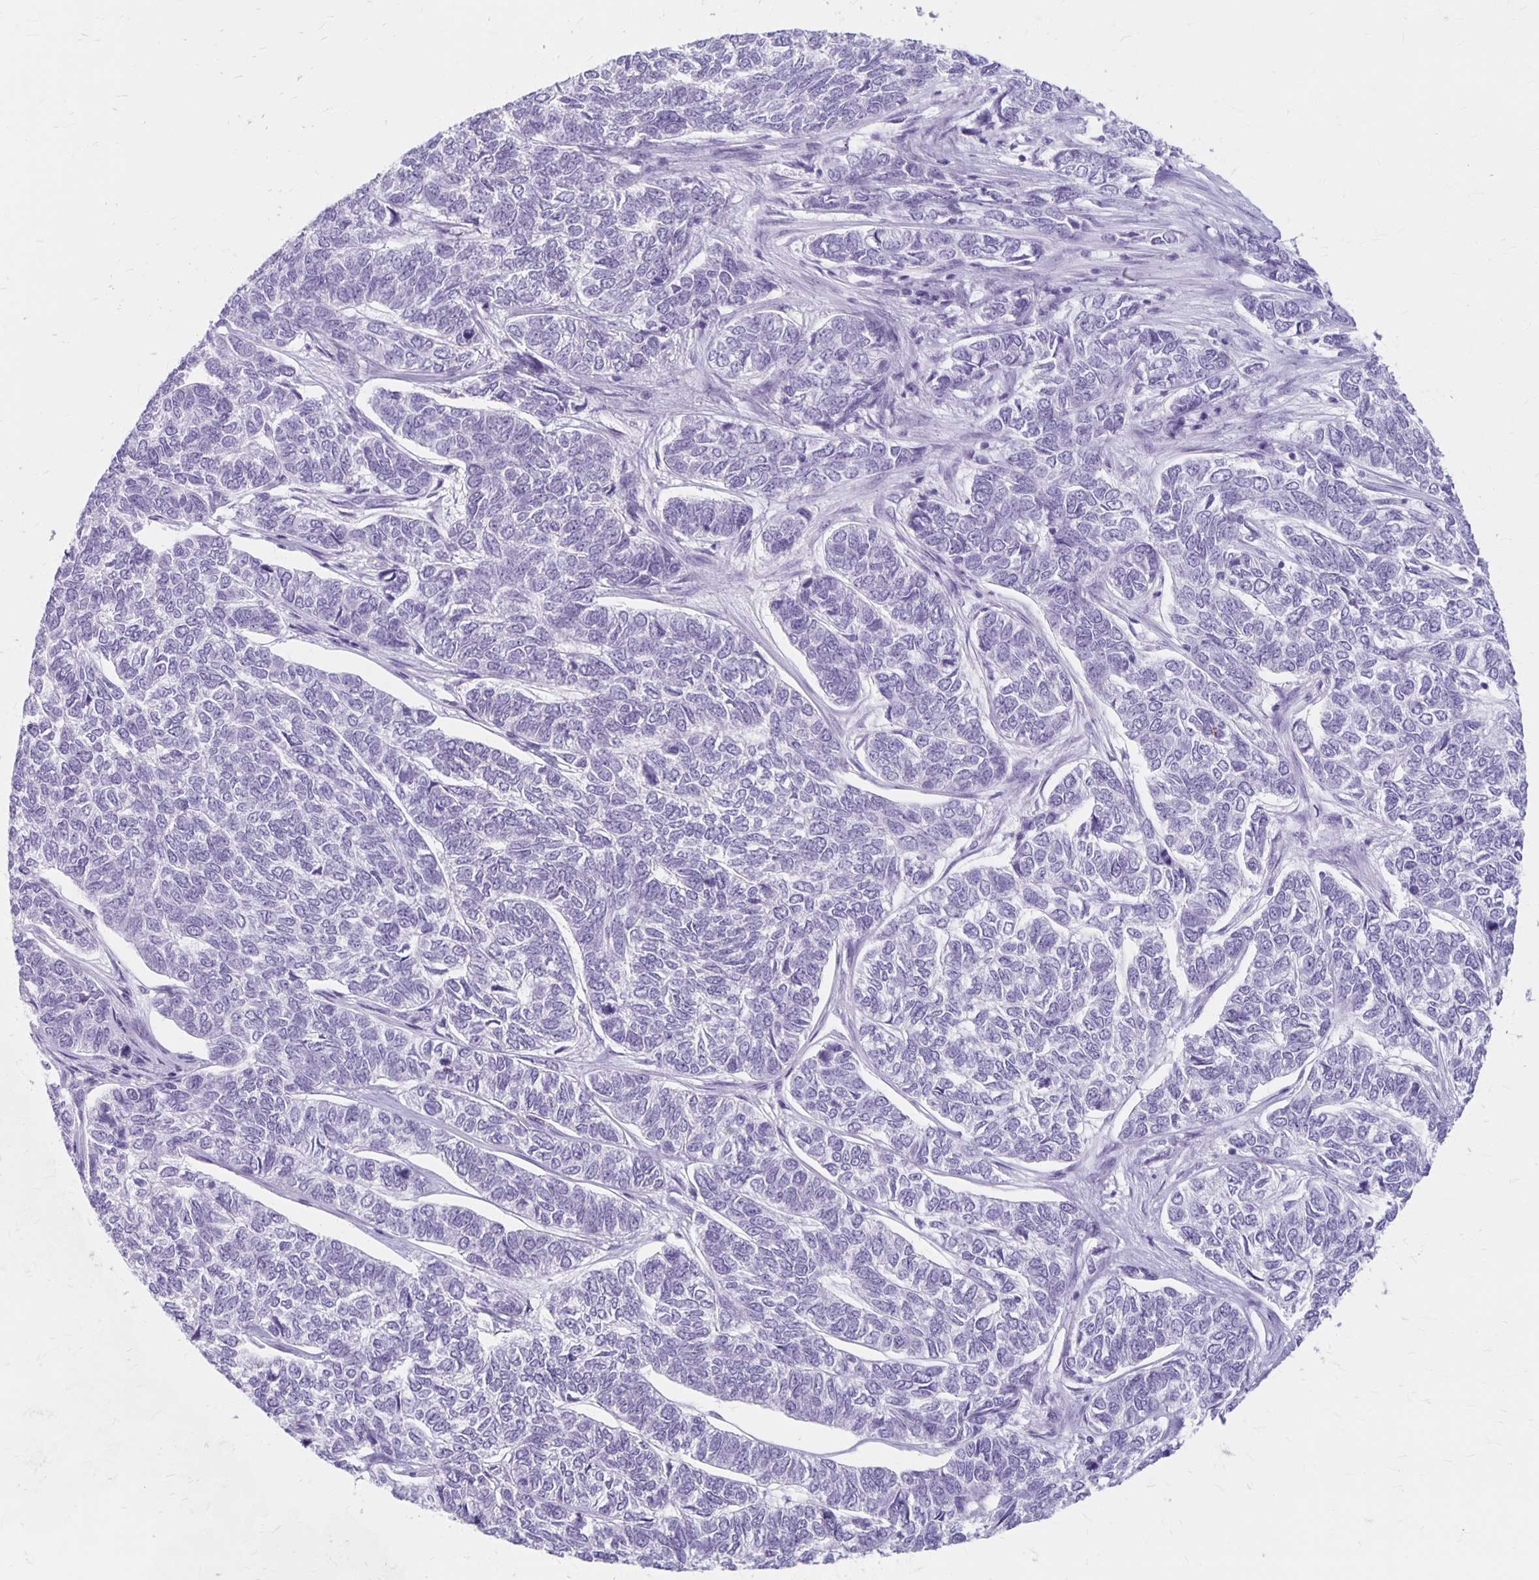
{"staining": {"intensity": "negative", "quantity": "none", "location": "none"}, "tissue": "skin cancer", "cell_type": "Tumor cells", "image_type": "cancer", "snomed": [{"axis": "morphology", "description": "Basal cell carcinoma"}, {"axis": "topography", "description": "Skin"}], "caption": "Skin basal cell carcinoma was stained to show a protein in brown. There is no significant staining in tumor cells.", "gene": "MAGEC2", "patient": {"sex": "female", "age": 65}}